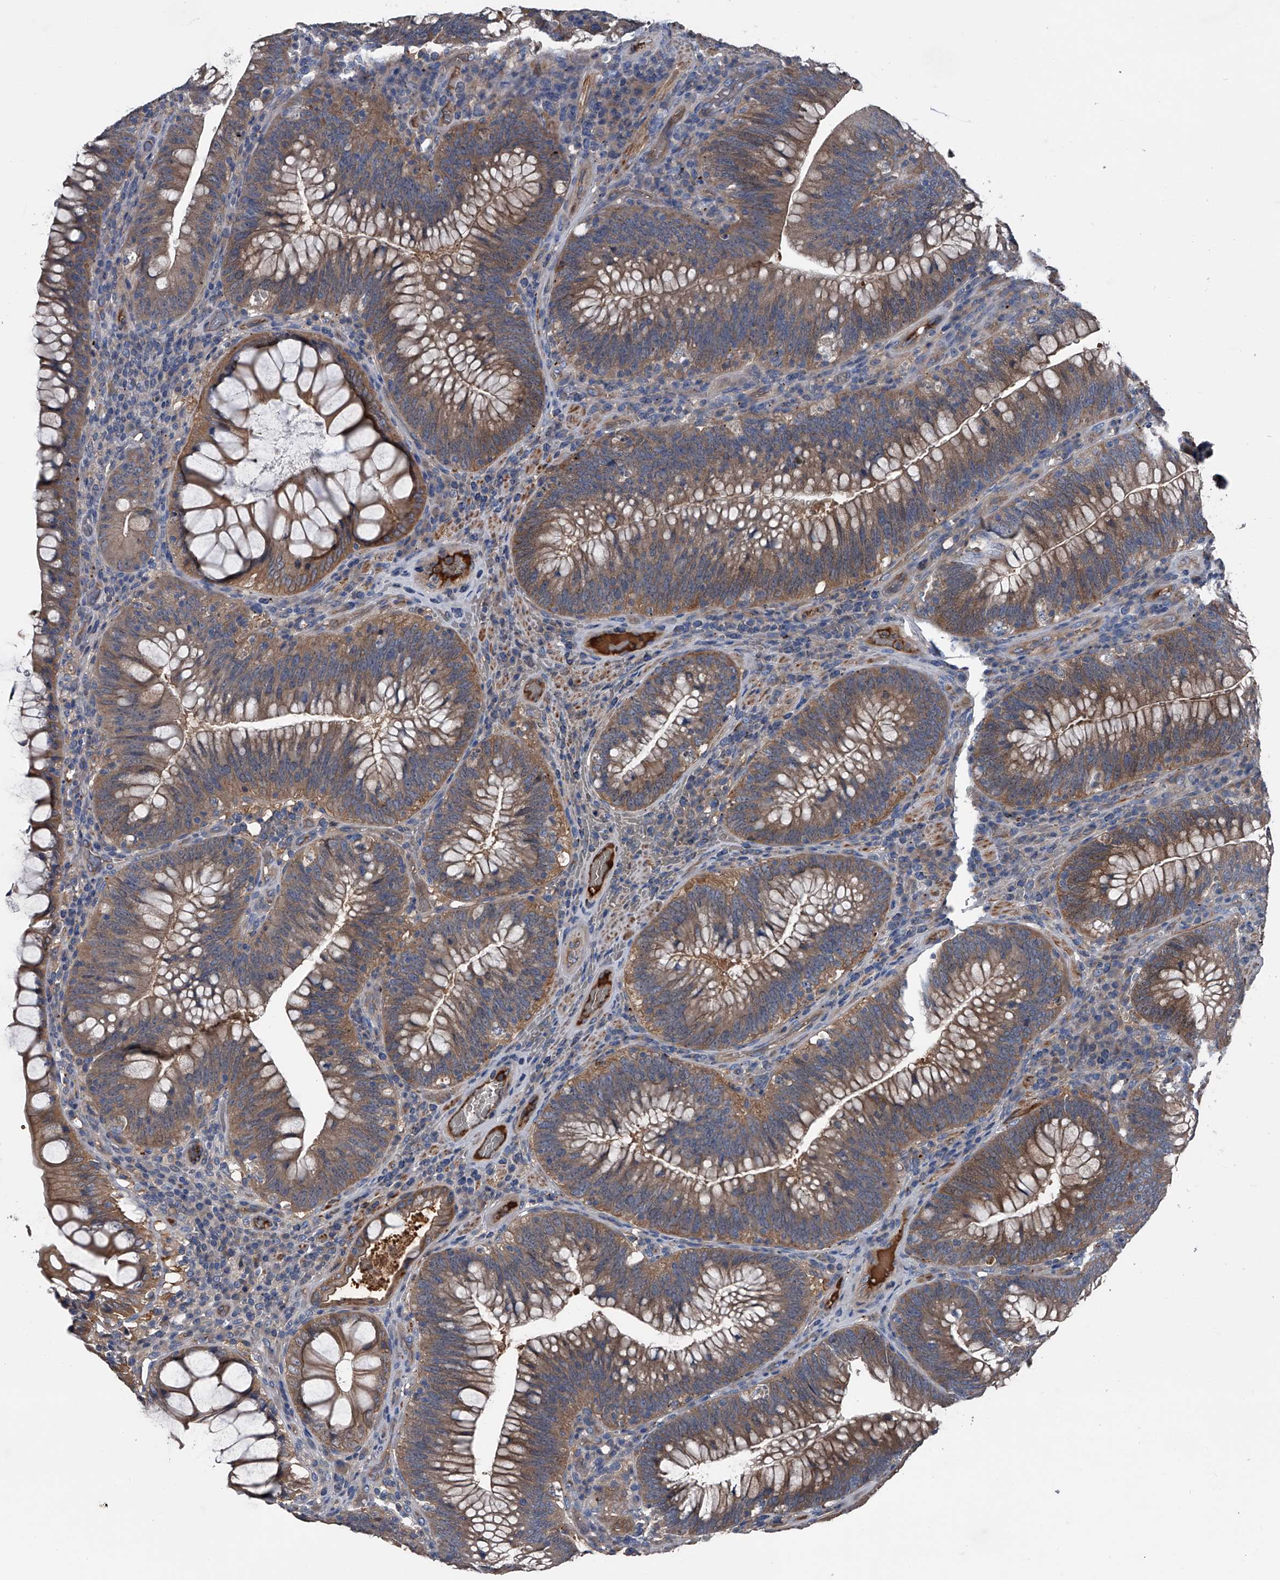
{"staining": {"intensity": "moderate", "quantity": ">75%", "location": "cytoplasmic/membranous"}, "tissue": "colorectal cancer", "cell_type": "Tumor cells", "image_type": "cancer", "snomed": [{"axis": "morphology", "description": "Normal tissue, NOS"}, {"axis": "topography", "description": "Colon"}], "caption": "Immunohistochemical staining of colorectal cancer displays medium levels of moderate cytoplasmic/membranous staining in approximately >75% of tumor cells.", "gene": "KIF13A", "patient": {"sex": "female", "age": 82}}